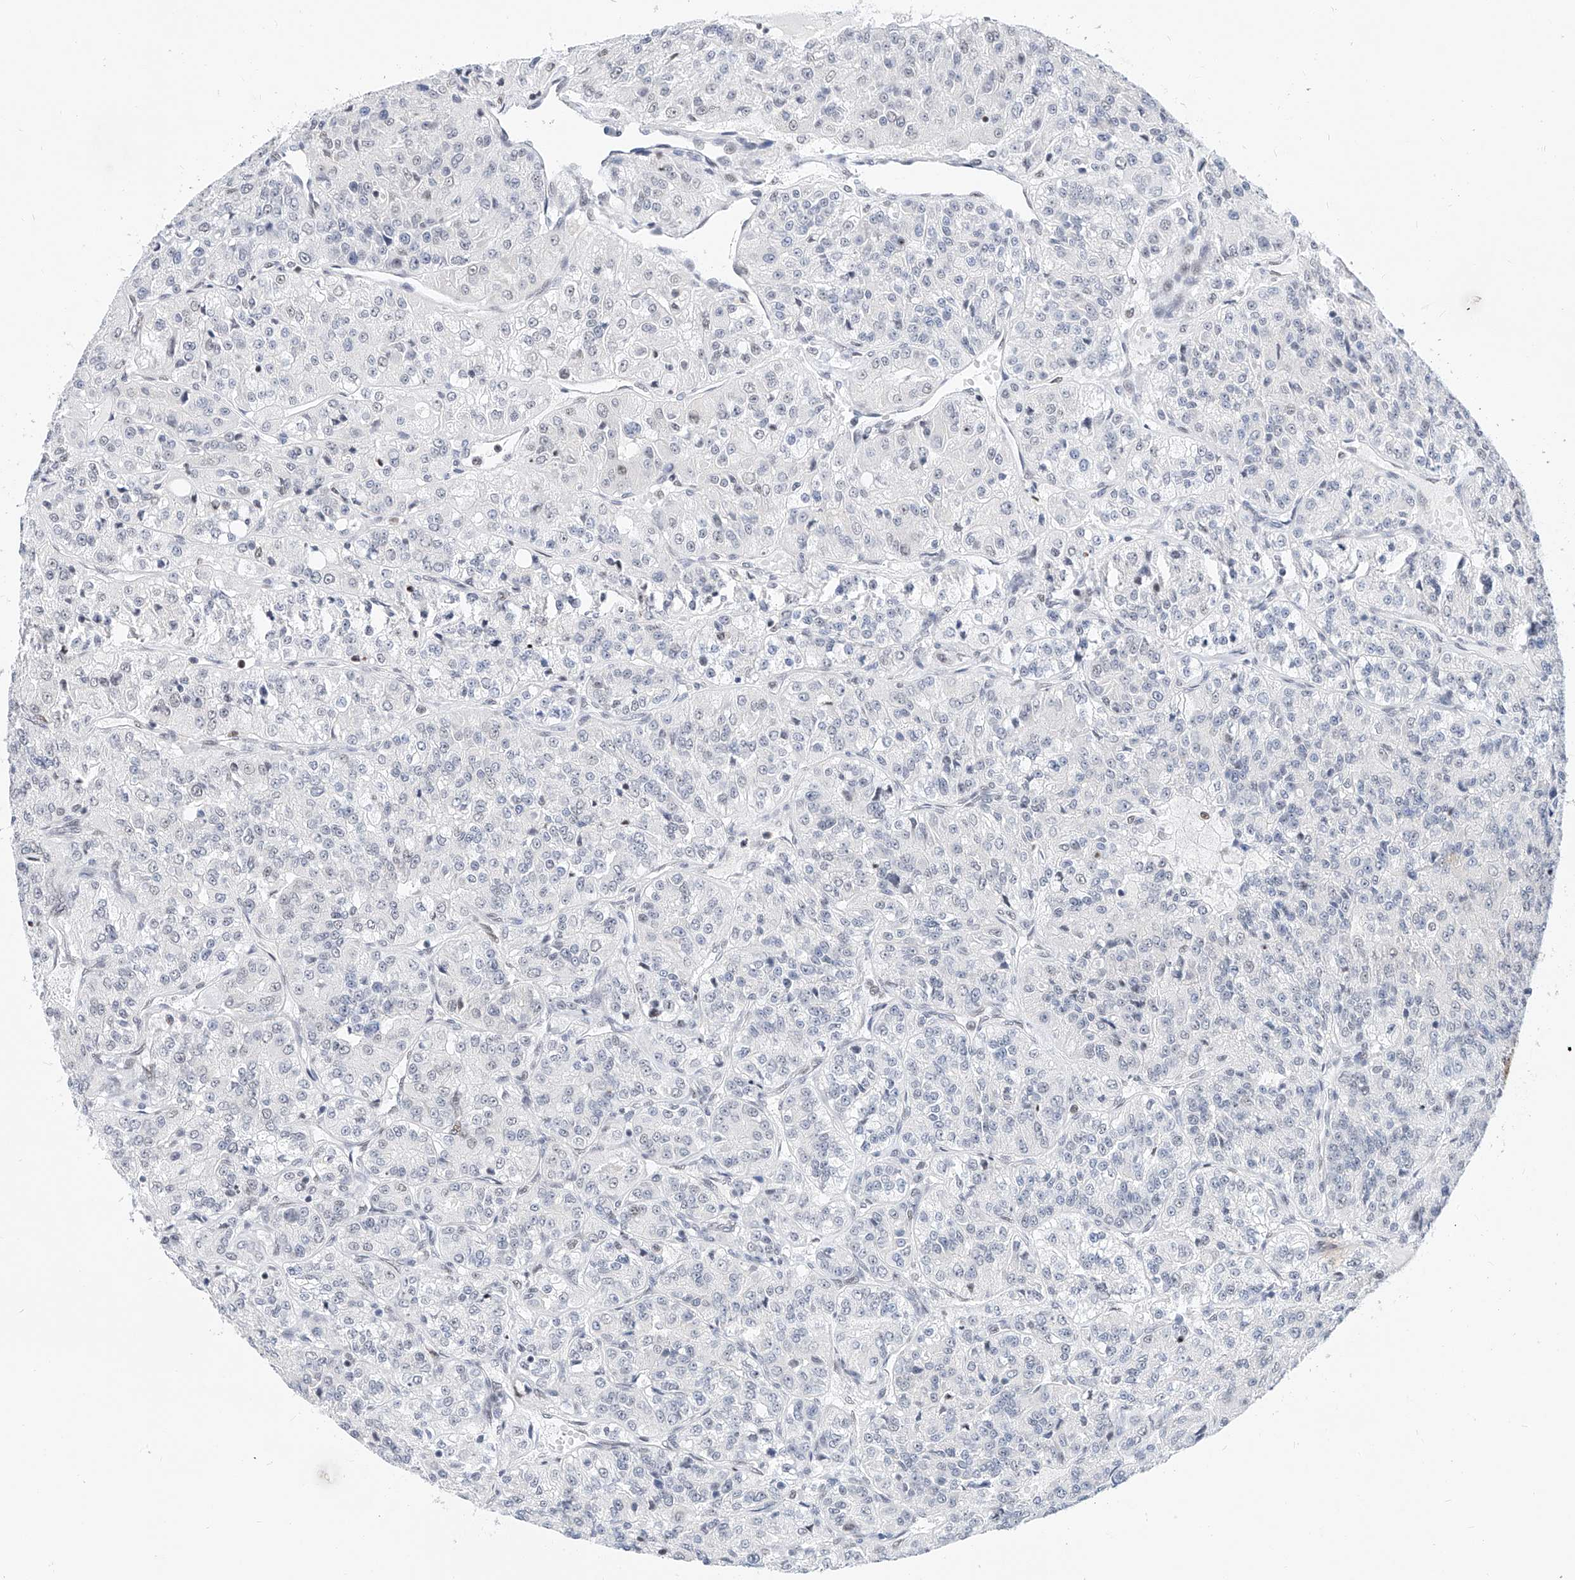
{"staining": {"intensity": "moderate", "quantity": "<25%", "location": "nuclear"}, "tissue": "renal cancer", "cell_type": "Tumor cells", "image_type": "cancer", "snomed": [{"axis": "morphology", "description": "Adenocarcinoma, NOS"}, {"axis": "topography", "description": "Kidney"}], "caption": "Immunohistochemical staining of human adenocarcinoma (renal) reveals moderate nuclear protein staining in approximately <25% of tumor cells.", "gene": "SRSF6", "patient": {"sex": "female", "age": 63}}